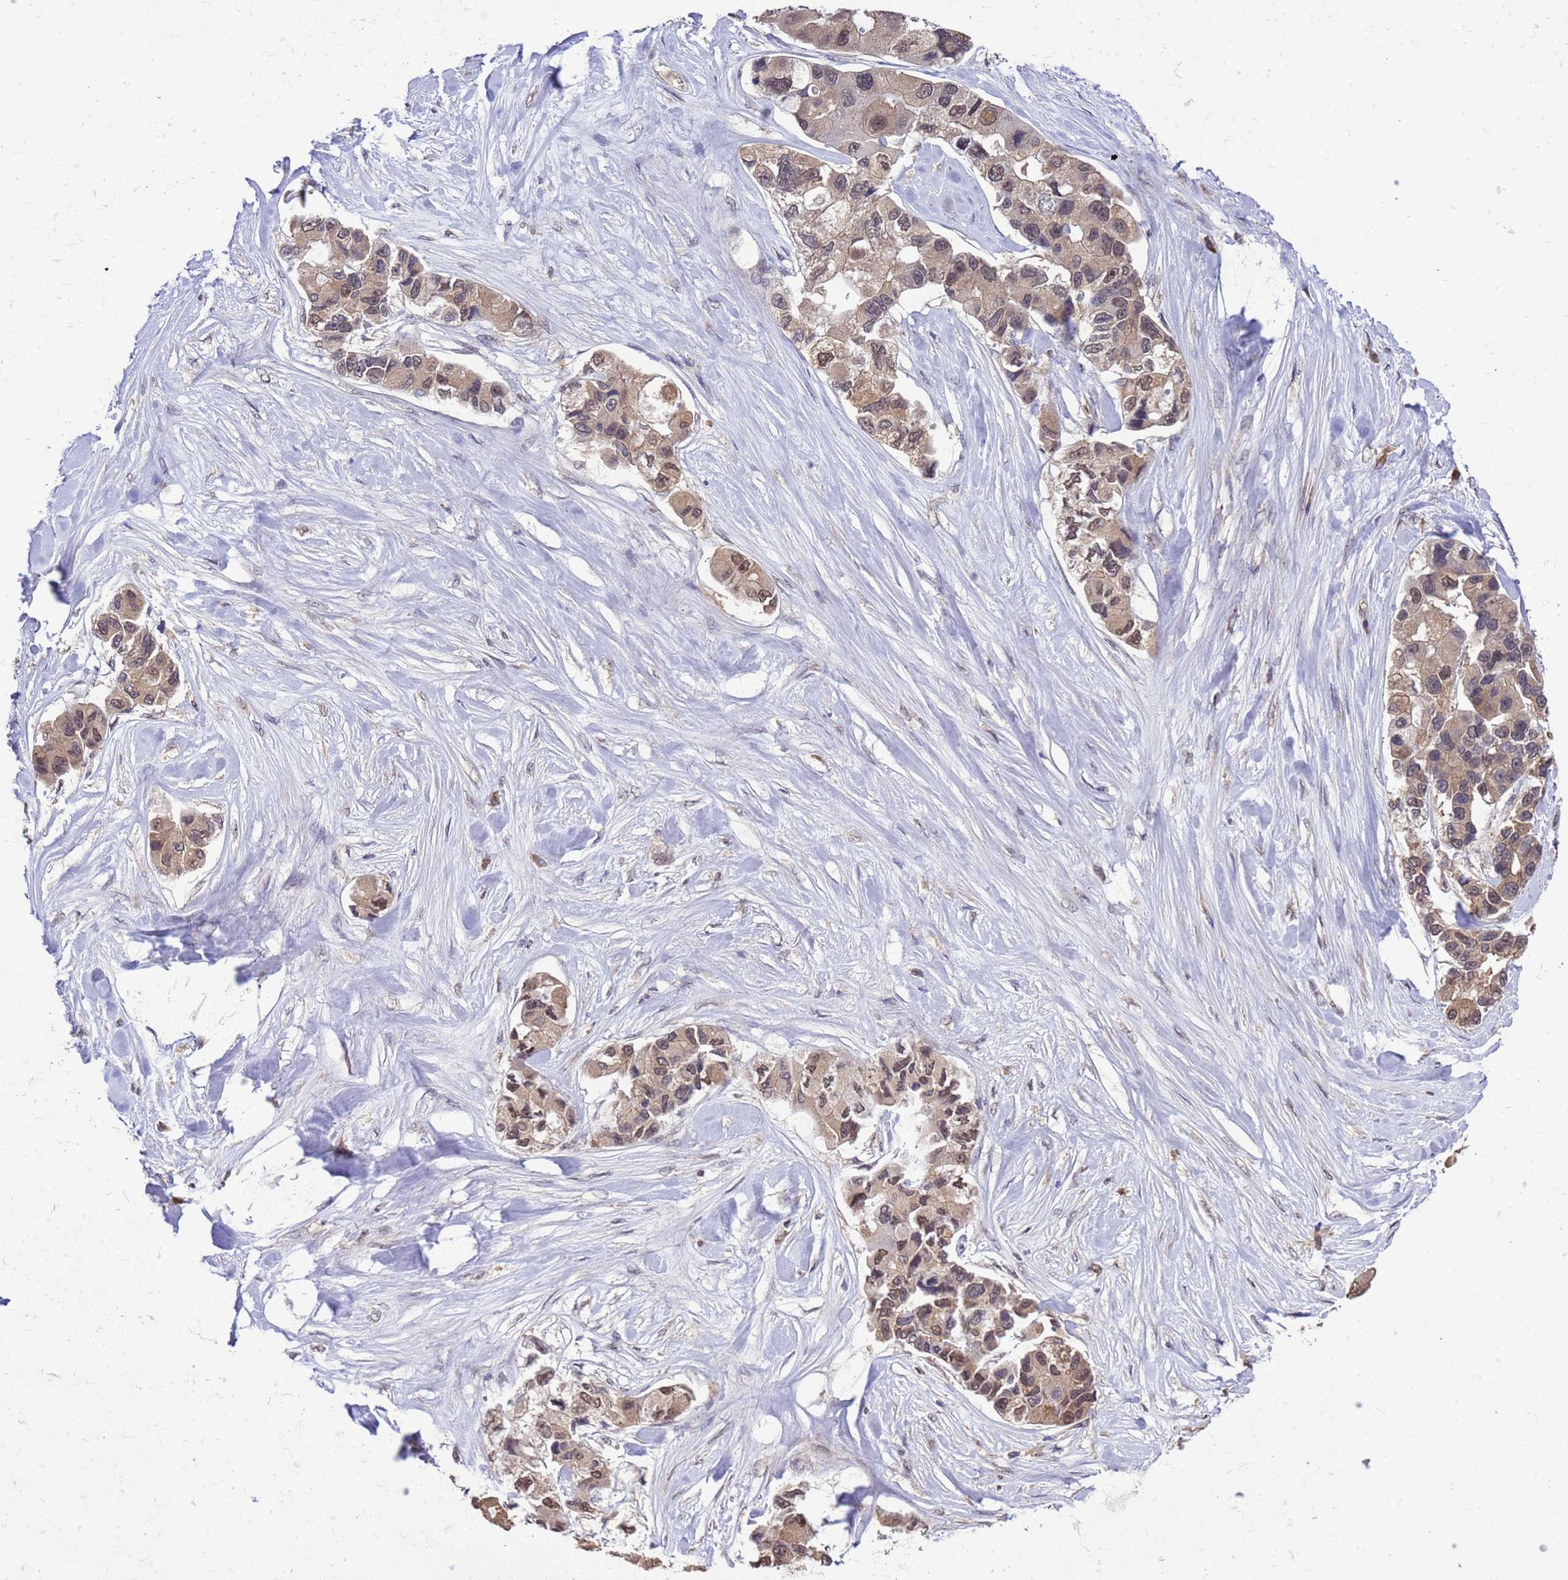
{"staining": {"intensity": "moderate", "quantity": "25%-75%", "location": "nuclear"}, "tissue": "lung cancer", "cell_type": "Tumor cells", "image_type": "cancer", "snomed": [{"axis": "morphology", "description": "Adenocarcinoma, NOS"}, {"axis": "topography", "description": "Lung"}], "caption": "Lung cancer stained with a brown dye demonstrates moderate nuclear positive staining in approximately 25%-75% of tumor cells.", "gene": "ZFP69B", "patient": {"sex": "female", "age": 54}}